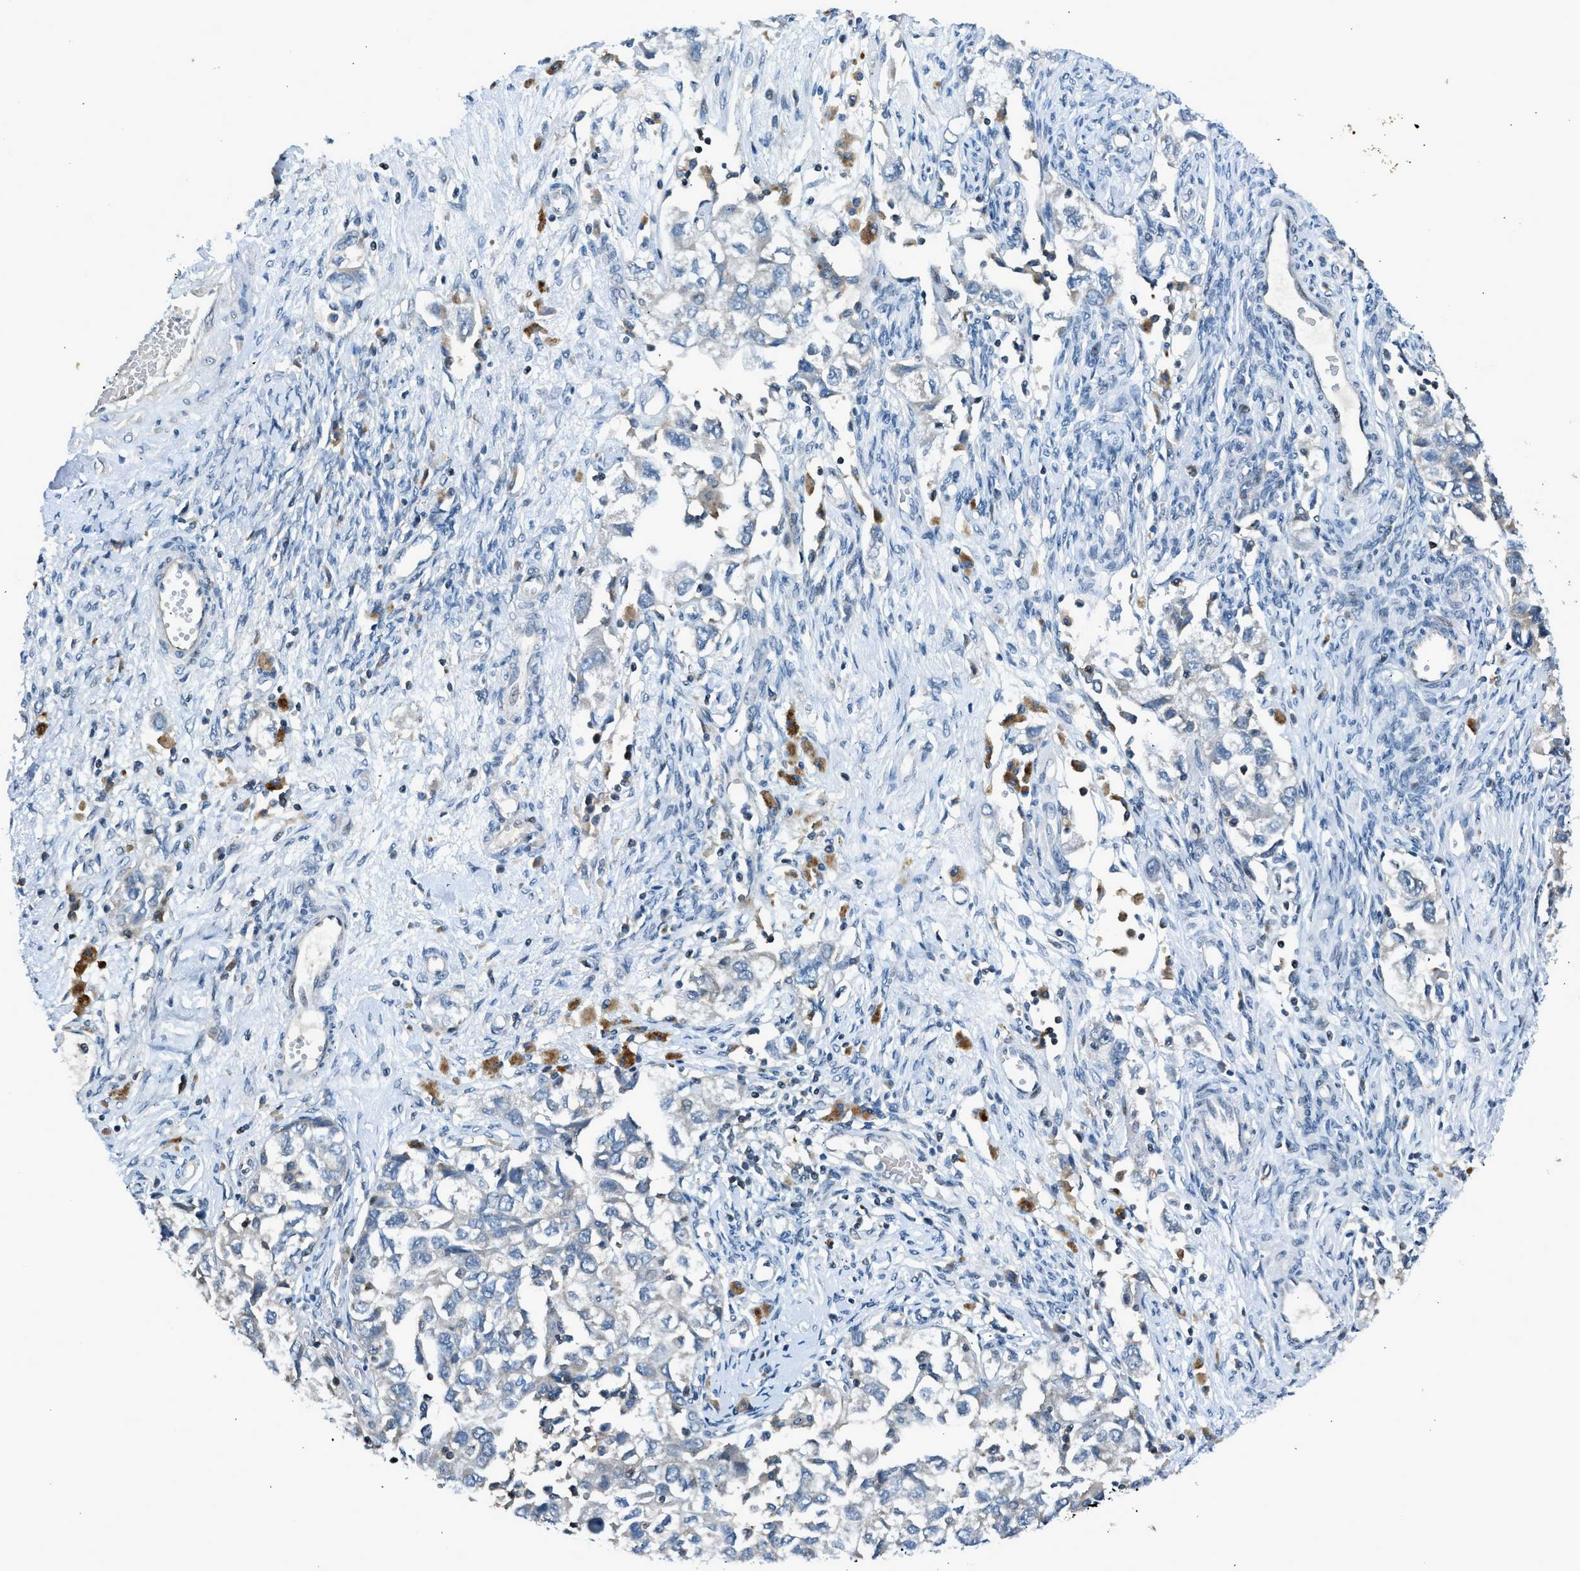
{"staining": {"intensity": "negative", "quantity": "none", "location": "none"}, "tissue": "ovarian cancer", "cell_type": "Tumor cells", "image_type": "cancer", "snomed": [{"axis": "morphology", "description": "Carcinoma, NOS"}, {"axis": "morphology", "description": "Cystadenocarcinoma, serous, NOS"}, {"axis": "topography", "description": "Ovary"}], "caption": "The histopathology image shows no significant staining in tumor cells of ovarian cancer (carcinoma). The staining was performed using DAB (3,3'-diaminobenzidine) to visualize the protein expression in brown, while the nuclei were stained in blue with hematoxylin (Magnification: 20x).", "gene": "LMLN", "patient": {"sex": "female", "age": 69}}